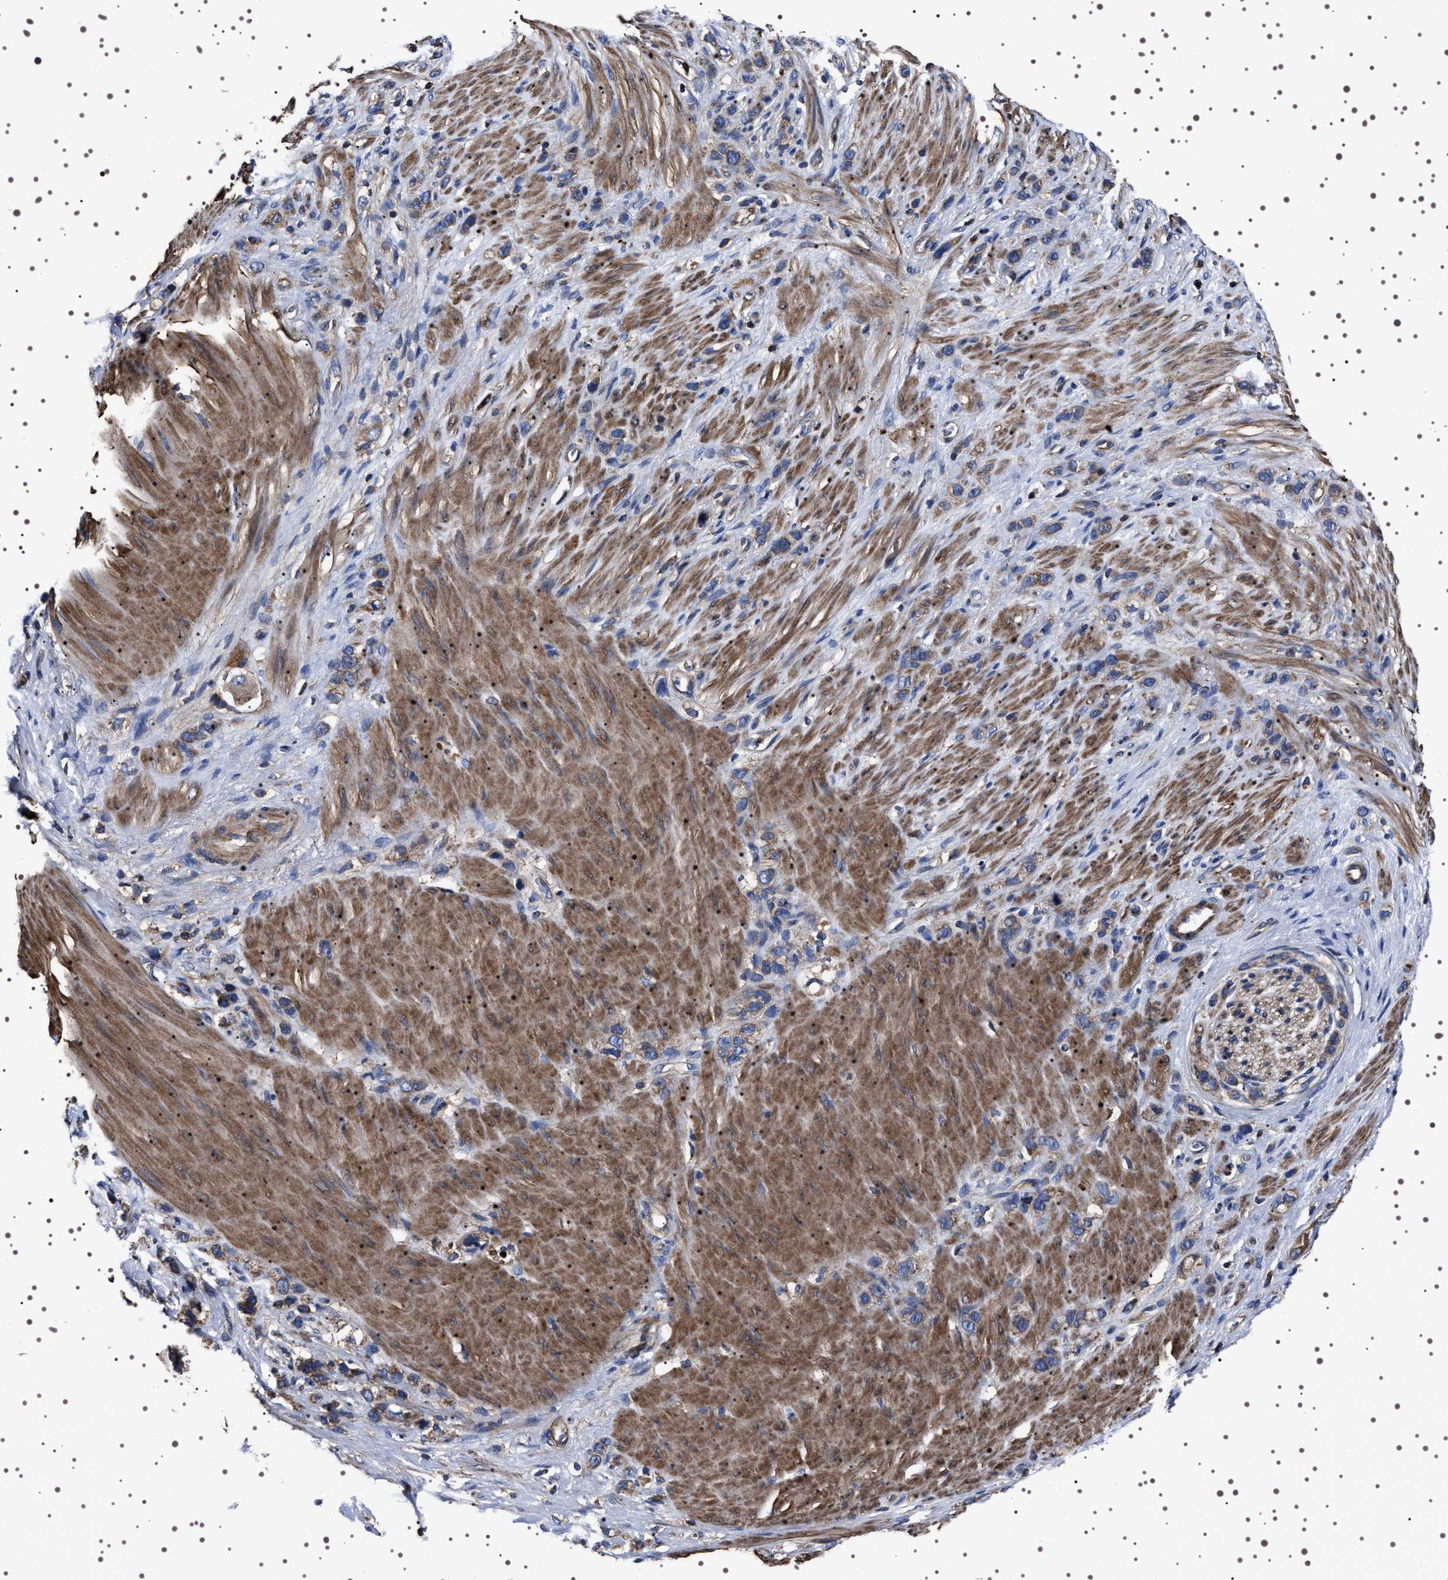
{"staining": {"intensity": "moderate", "quantity": ">75%", "location": "cytoplasmic/membranous"}, "tissue": "stomach cancer", "cell_type": "Tumor cells", "image_type": "cancer", "snomed": [{"axis": "morphology", "description": "Normal tissue, NOS"}, {"axis": "morphology", "description": "Adenocarcinoma, NOS"}, {"axis": "morphology", "description": "Adenocarcinoma, High grade"}, {"axis": "topography", "description": "Stomach, upper"}, {"axis": "topography", "description": "Stomach"}], "caption": "Moderate cytoplasmic/membranous staining is identified in about >75% of tumor cells in stomach cancer.", "gene": "WDR1", "patient": {"sex": "female", "age": 65}}